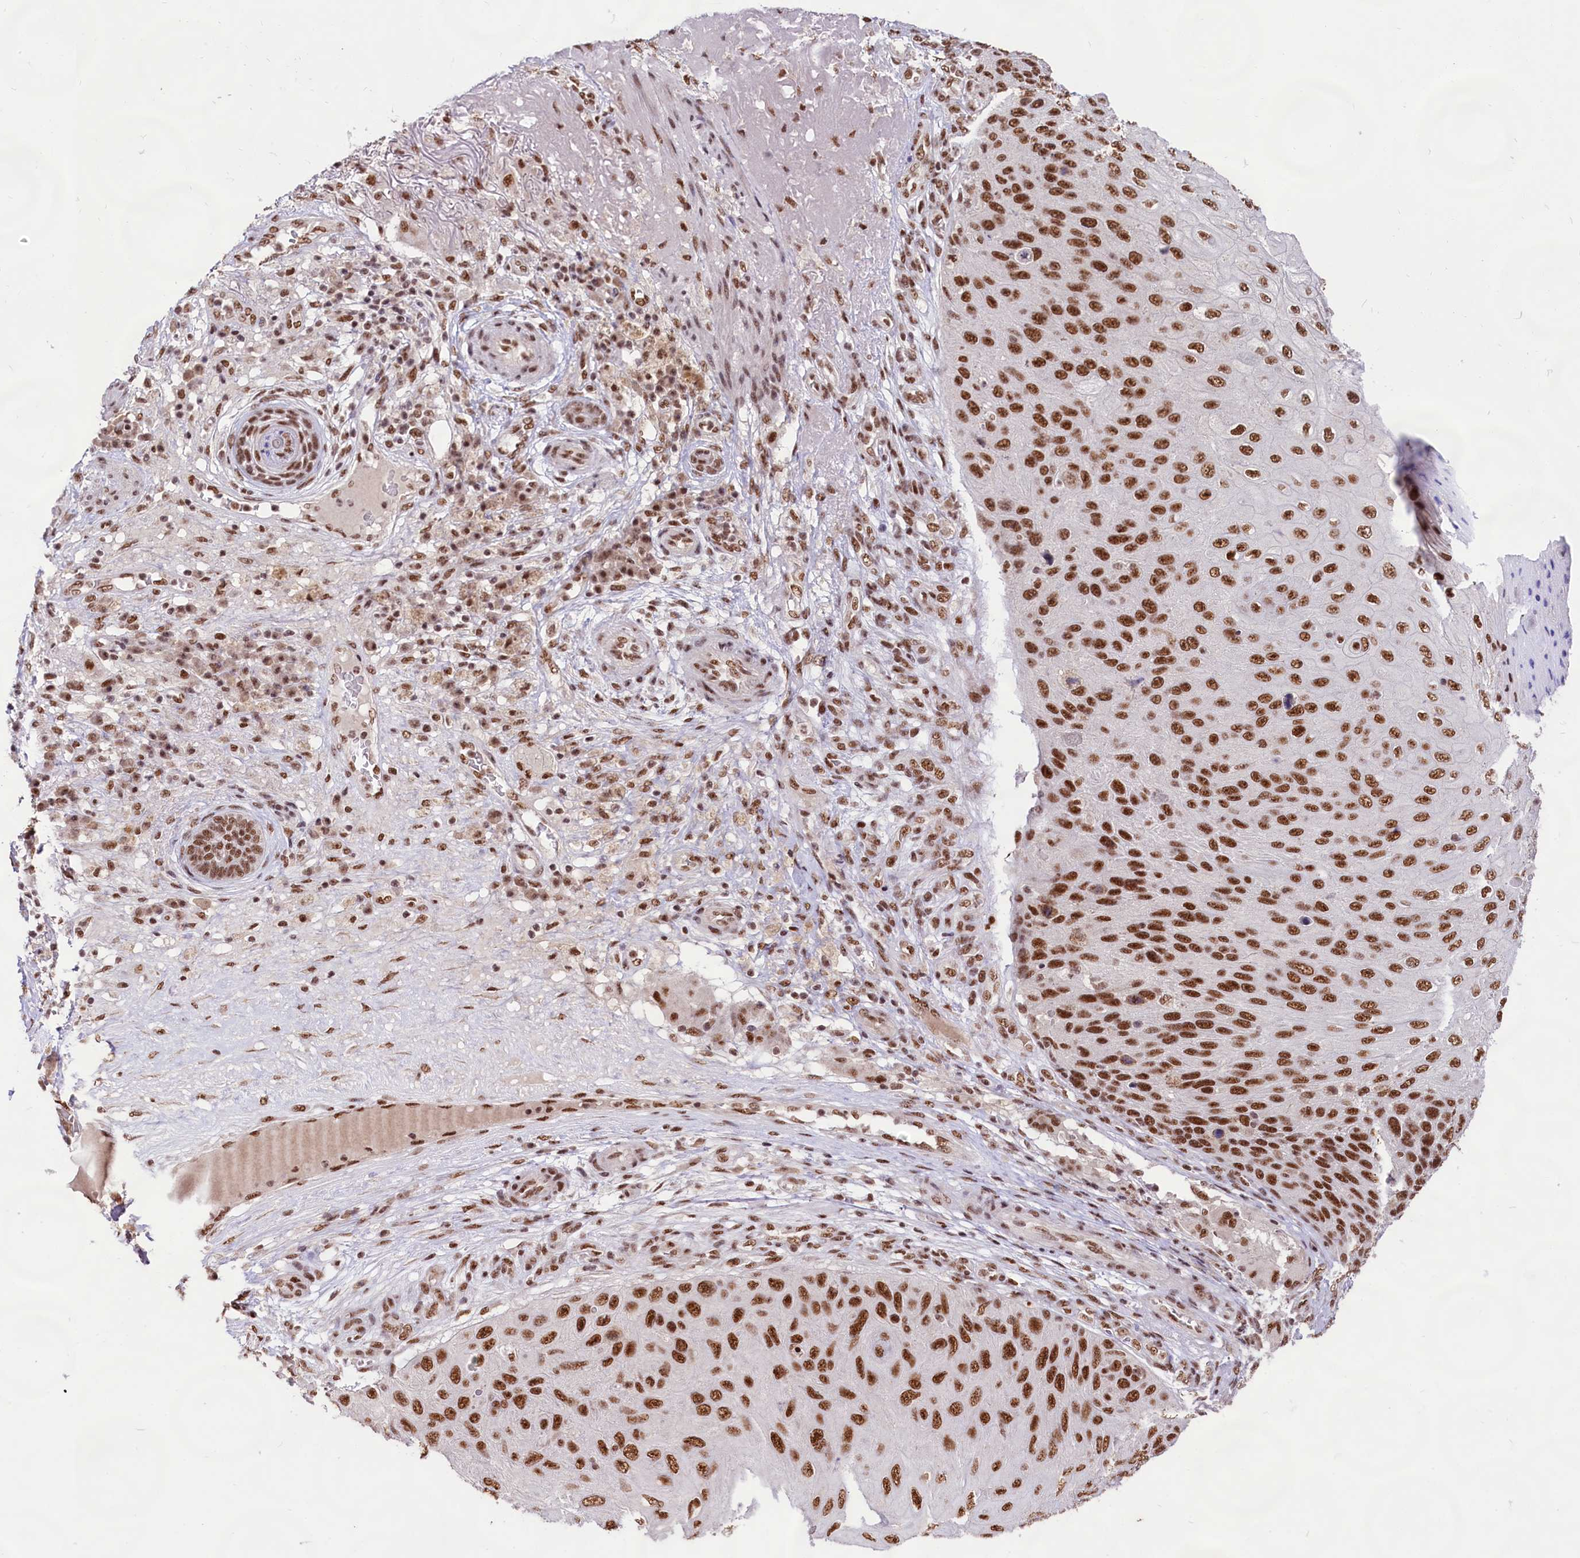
{"staining": {"intensity": "strong", "quantity": ">75%", "location": "nuclear"}, "tissue": "skin cancer", "cell_type": "Tumor cells", "image_type": "cancer", "snomed": [{"axis": "morphology", "description": "Squamous cell carcinoma, NOS"}, {"axis": "topography", "description": "Skin"}], "caption": "Brown immunohistochemical staining in human skin cancer (squamous cell carcinoma) exhibits strong nuclear staining in approximately >75% of tumor cells. Nuclei are stained in blue.", "gene": "HIRA", "patient": {"sex": "female", "age": 88}}